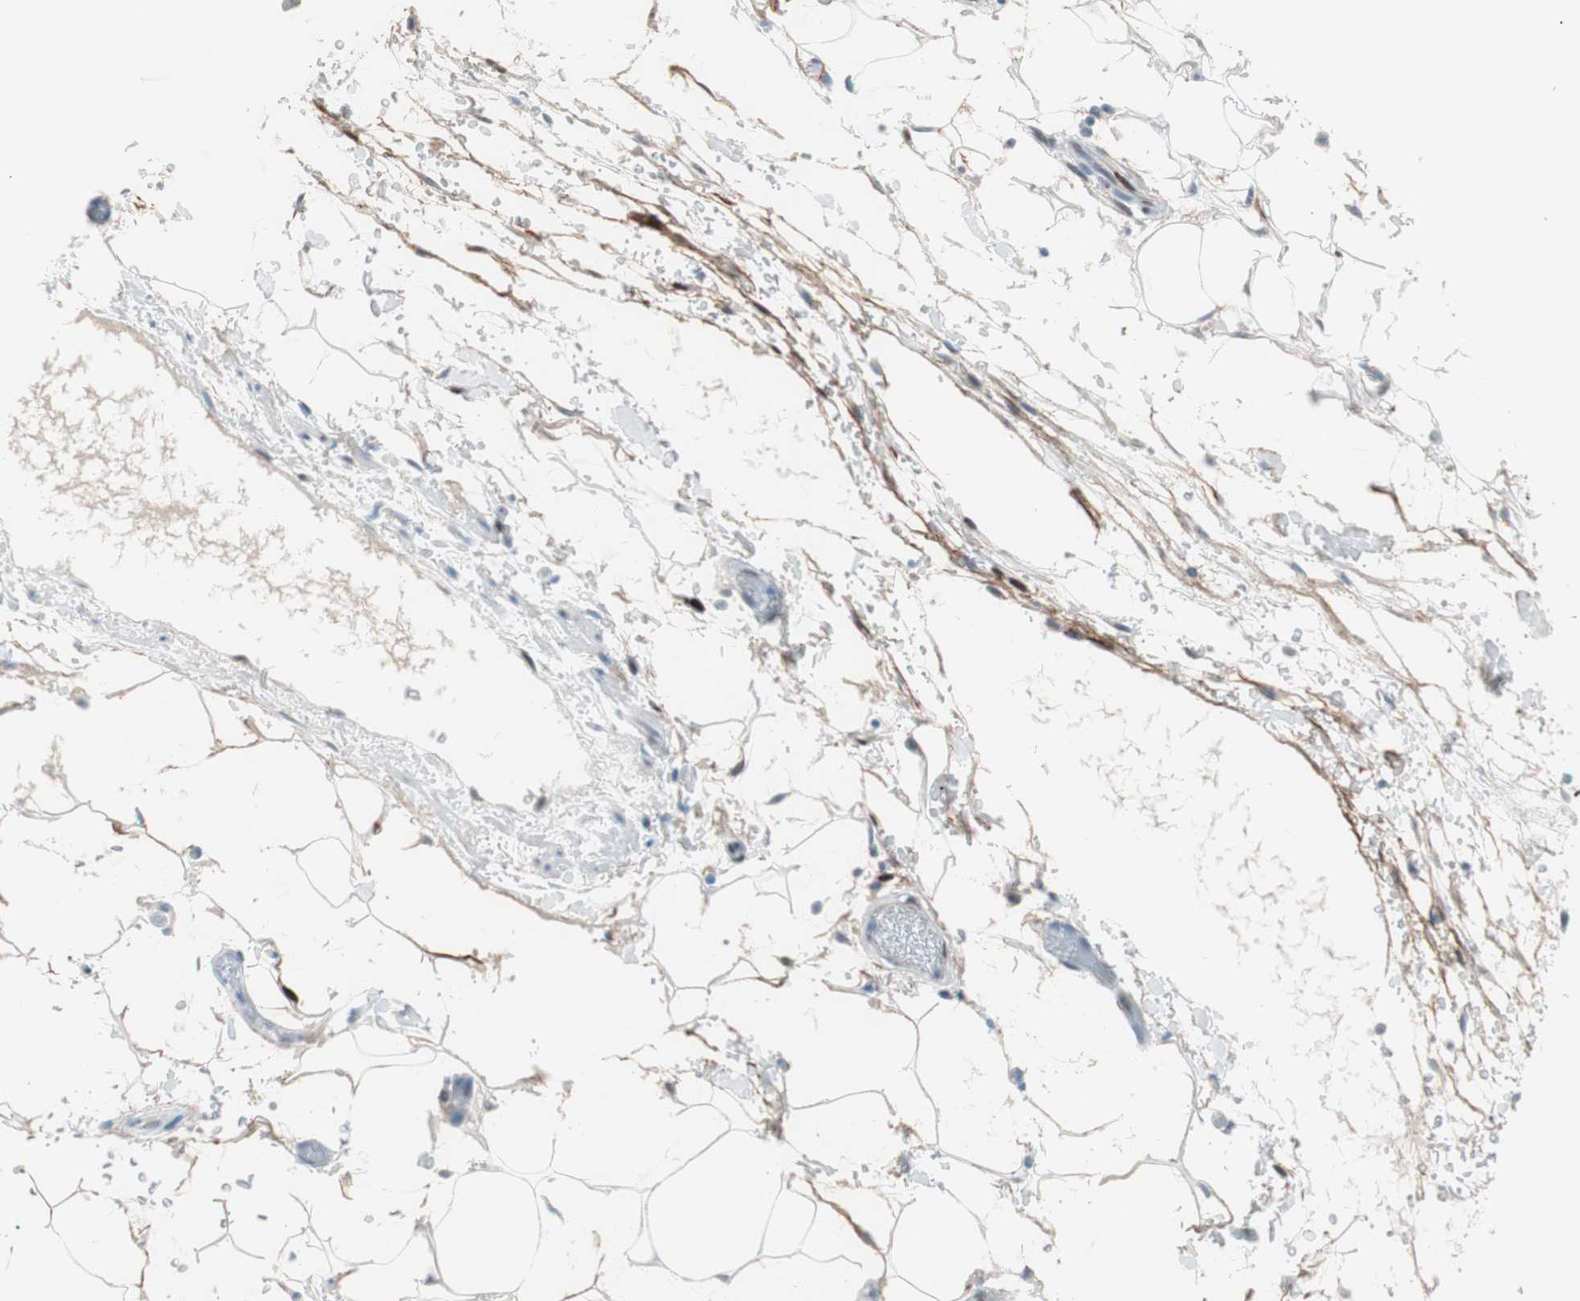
{"staining": {"intensity": "strong", "quantity": ">75%", "location": "nuclear"}, "tissue": "stomach cancer", "cell_type": "Tumor cells", "image_type": "cancer", "snomed": [{"axis": "morphology", "description": "Adenocarcinoma, NOS"}, {"axis": "topography", "description": "Stomach, lower"}], "caption": "IHC image of stomach cancer stained for a protein (brown), which displays high levels of strong nuclear staining in about >75% of tumor cells.", "gene": "FOSL1", "patient": {"sex": "male", "age": 84}}